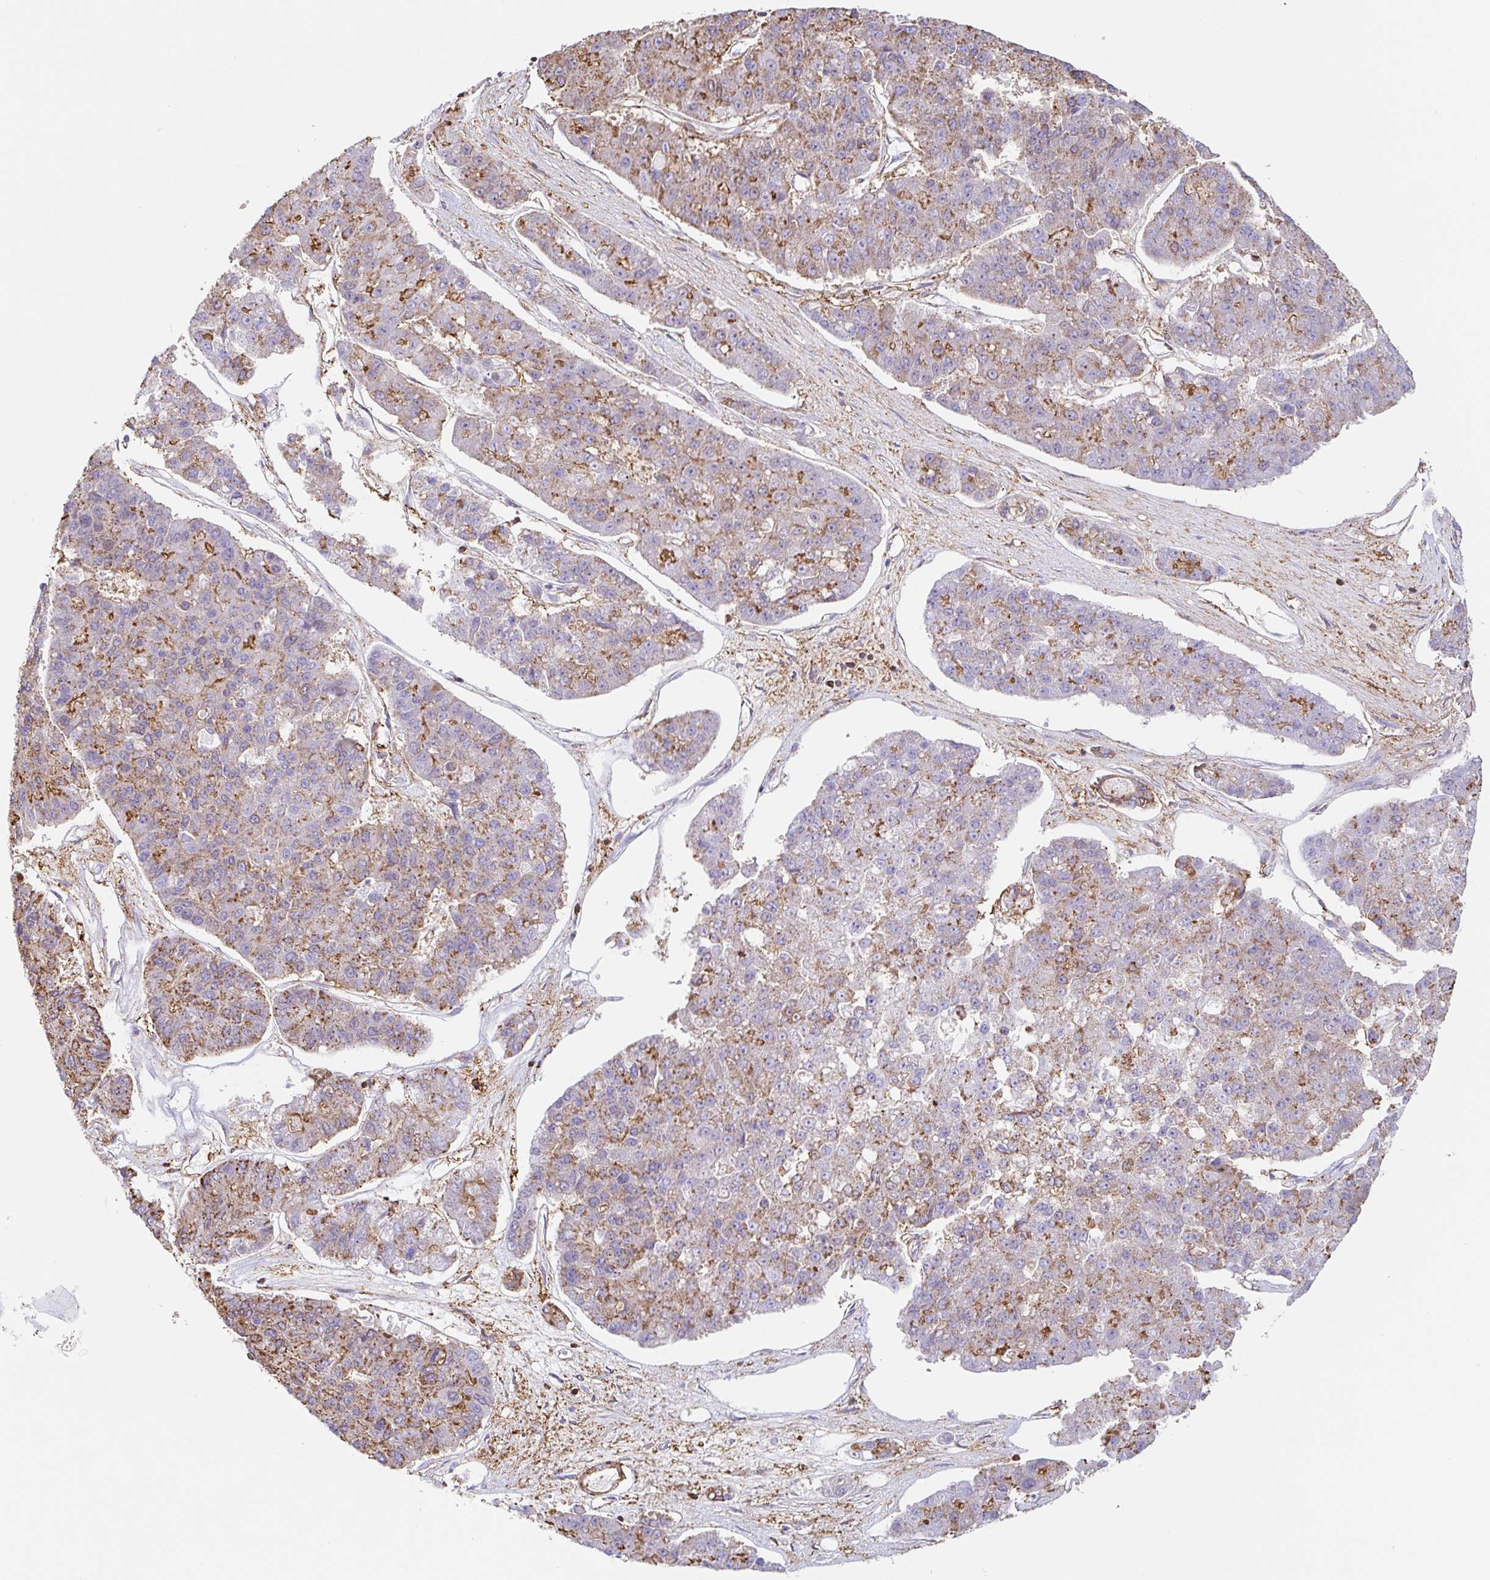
{"staining": {"intensity": "moderate", "quantity": "25%-75%", "location": "cytoplasmic/membranous"}, "tissue": "pancreatic cancer", "cell_type": "Tumor cells", "image_type": "cancer", "snomed": [{"axis": "morphology", "description": "Adenocarcinoma, NOS"}, {"axis": "topography", "description": "Pancreas"}], "caption": "Immunohistochemical staining of pancreatic adenocarcinoma shows medium levels of moderate cytoplasmic/membranous staining in approximately 25%-75% of tumor cells. The staining was performed using DAB, with brown indicating positive protein expression. Nuclei are stained blue with hematoxylin.", "gene": "MTTP", "patient": {"sex": "male", "age": 50}}